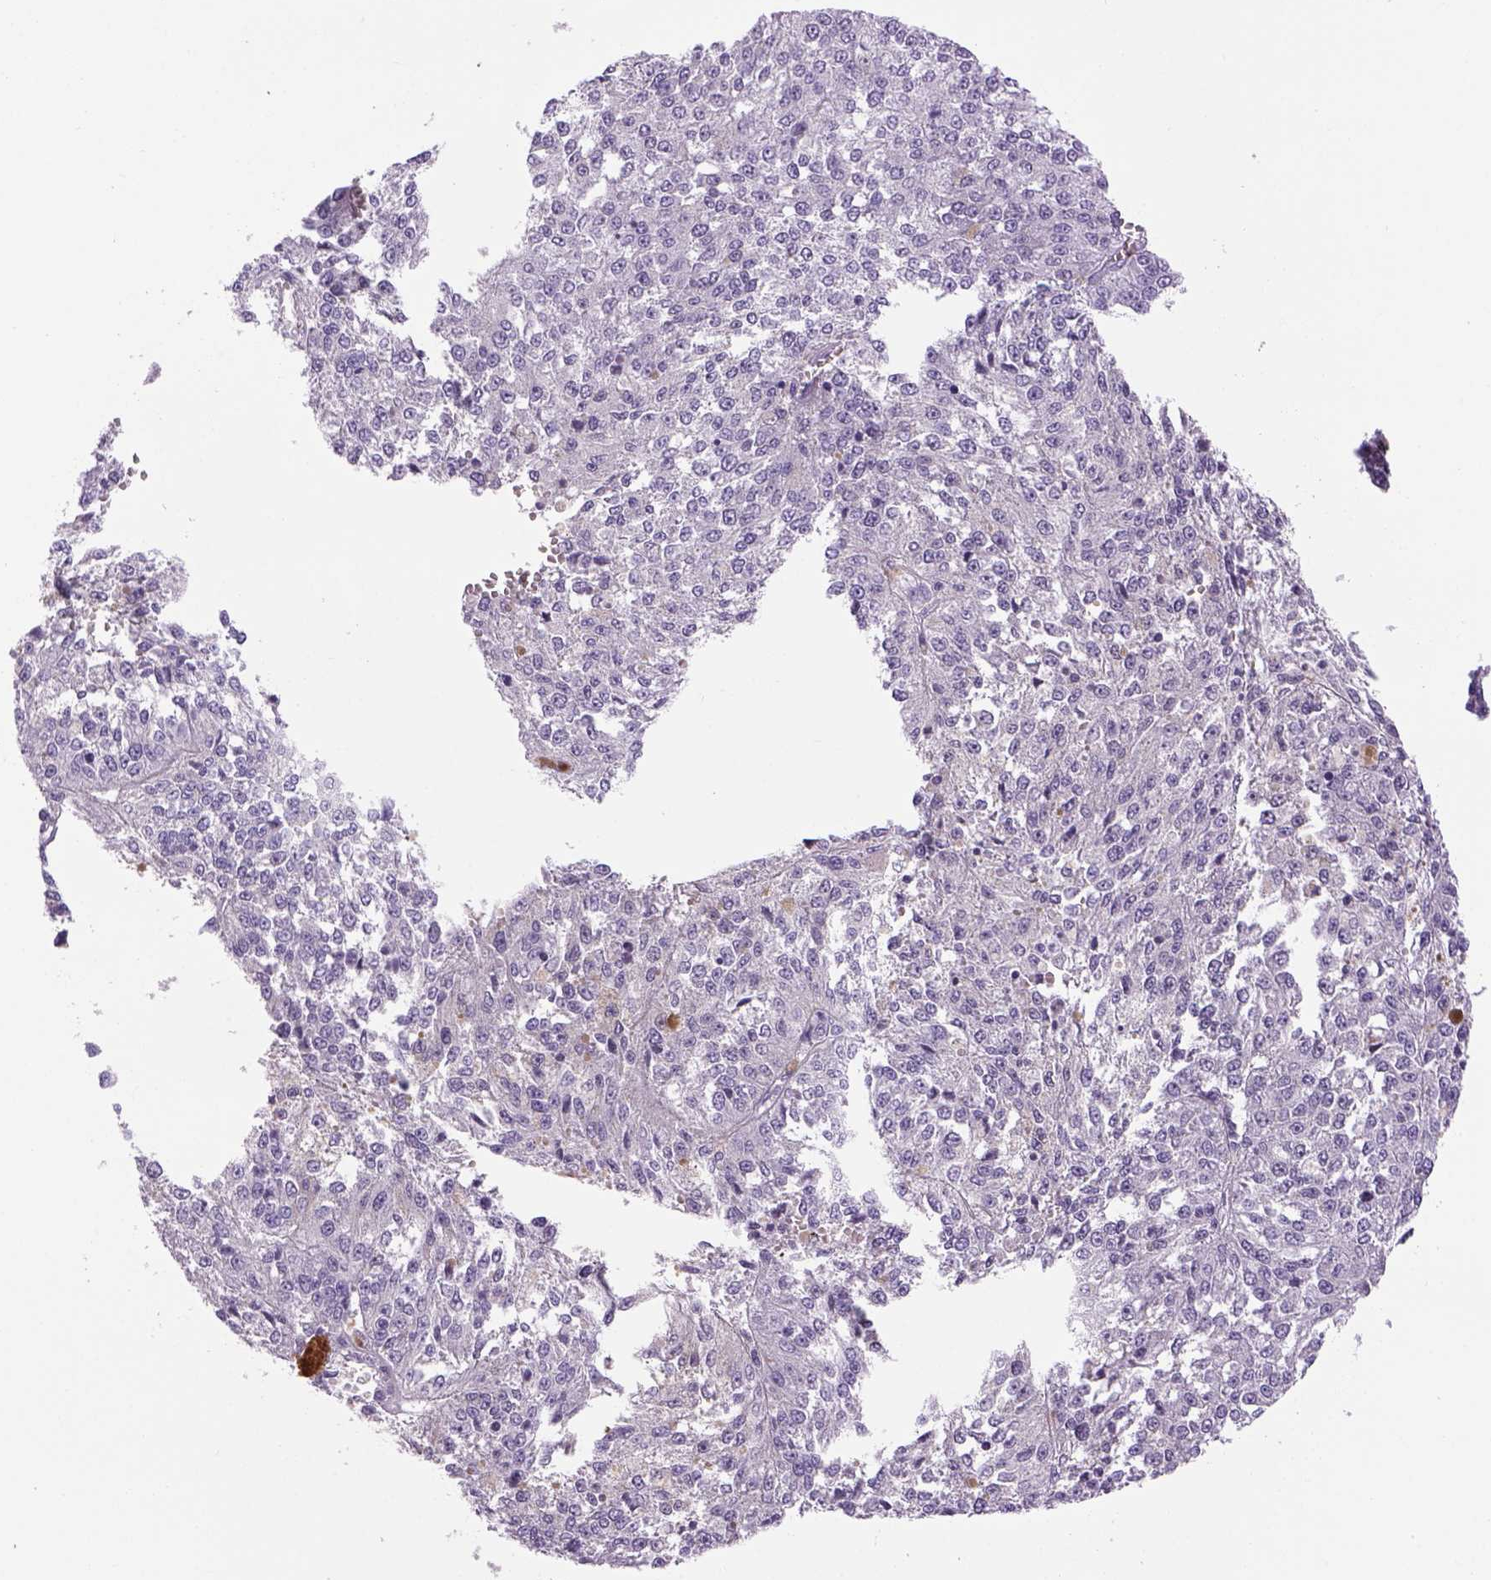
{"staining": {"intensity": "negative", "quantity": "none", "location": "none"}, "tissue": "melanoma", "cell_type": "Tumor cells", "image_type": "cancer", "snomed": [{"axis": "morphology", "description": "Malignant melanoma, Metastatic site"}, {"axis": "topography", "description": "Lymph node"}], "caption": "Tumor cells show no significant expression in malignant melanoma (metastatic site).", "gene": "DBH", "patient": {"sex": "female", "age": 64}}